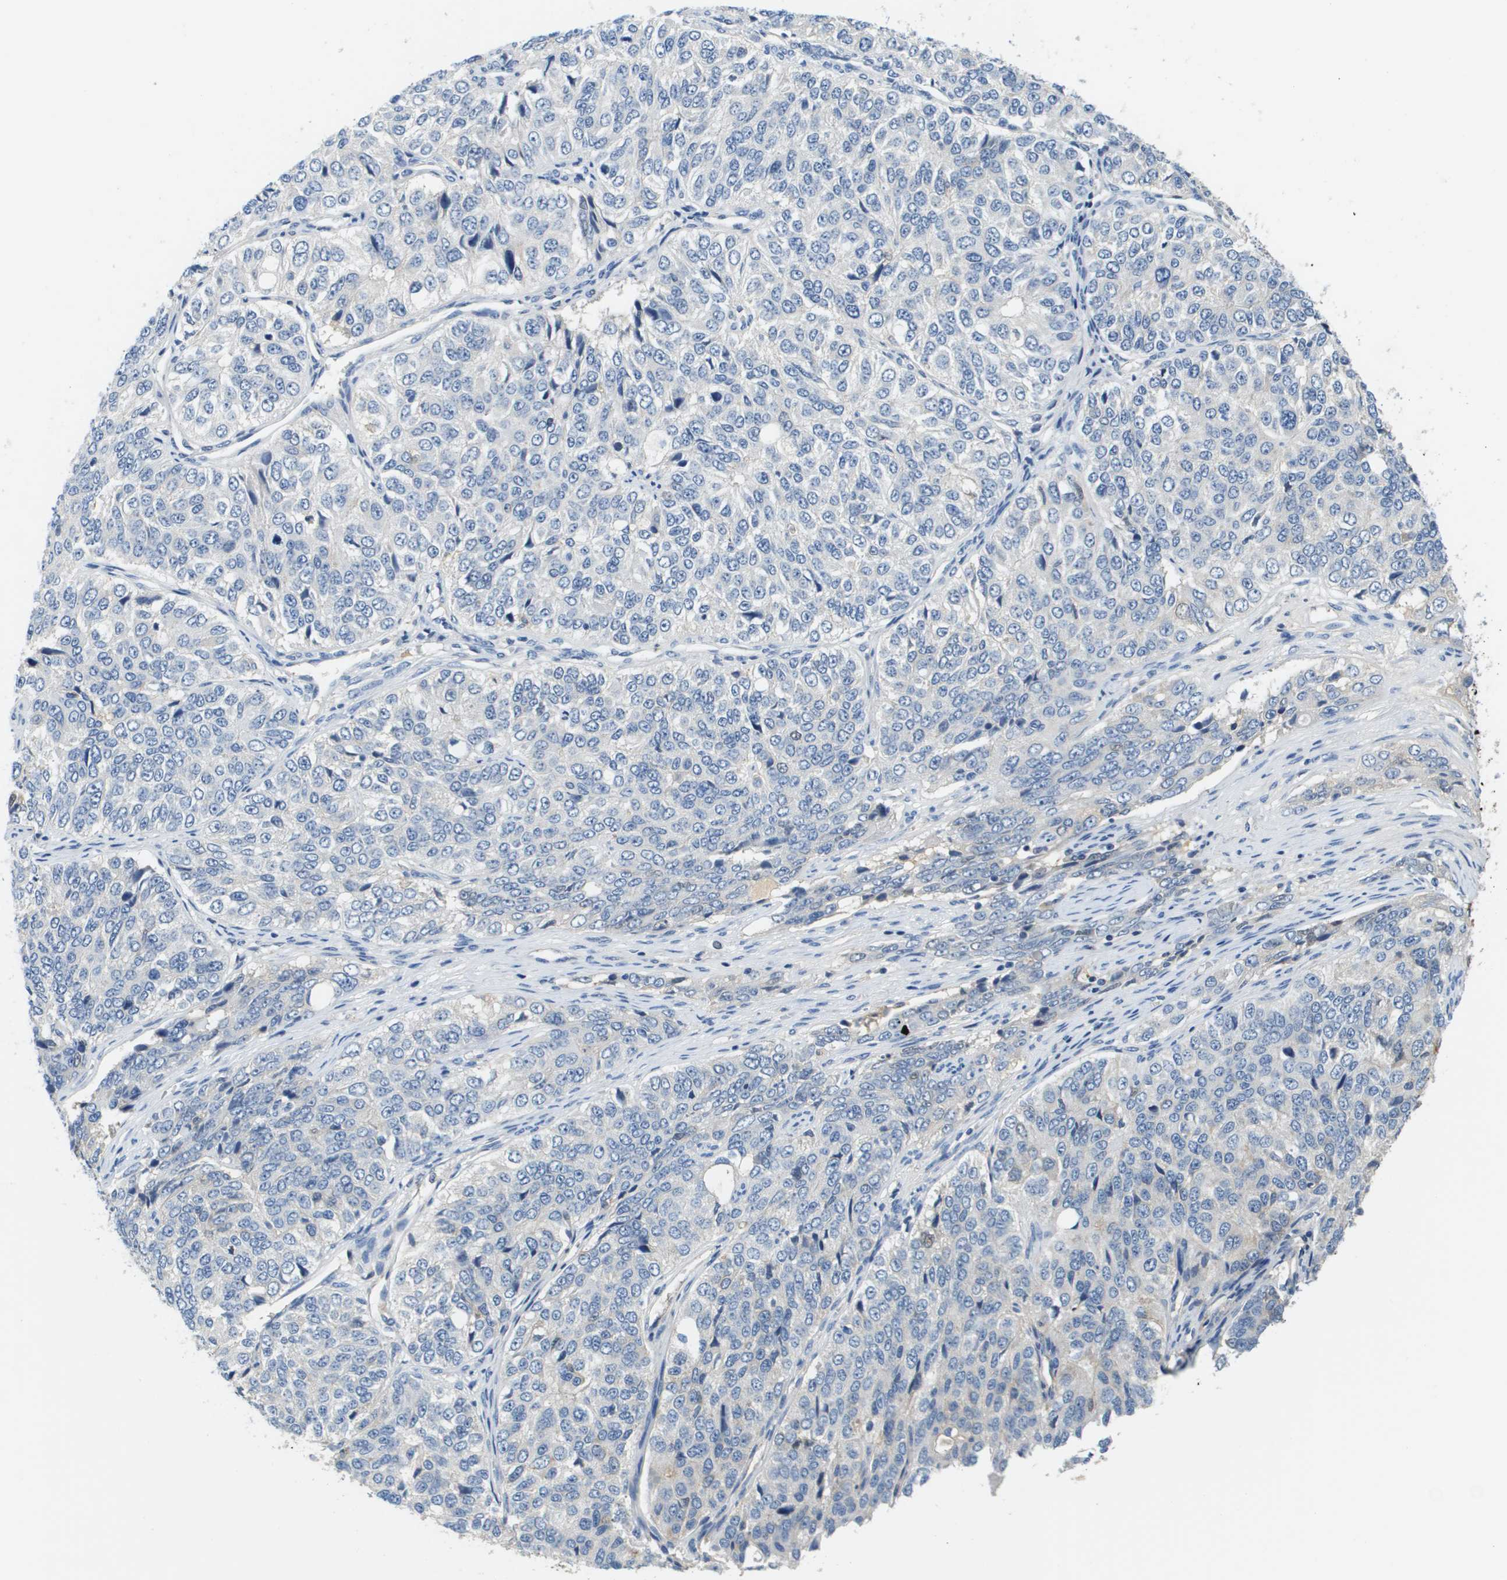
{"staining": {"intensity": "negative", "quantity": "none", "location": "none"}, "tissue": "ovarian cancer", "cell_type": "Tumor cells", "image_type": "cancer", "snomed": [{"axis": "morphology", "description": "Carcinoma, endometroid"}, {"axis": "topography", "description": "Ovary"}], "caption": "This is an IHC image of endometroid carcinoma (ovarian). There is no staining in tumor cells.", "gene": "SLC16A3", "patient": {"sex": "female", "age": 51}}